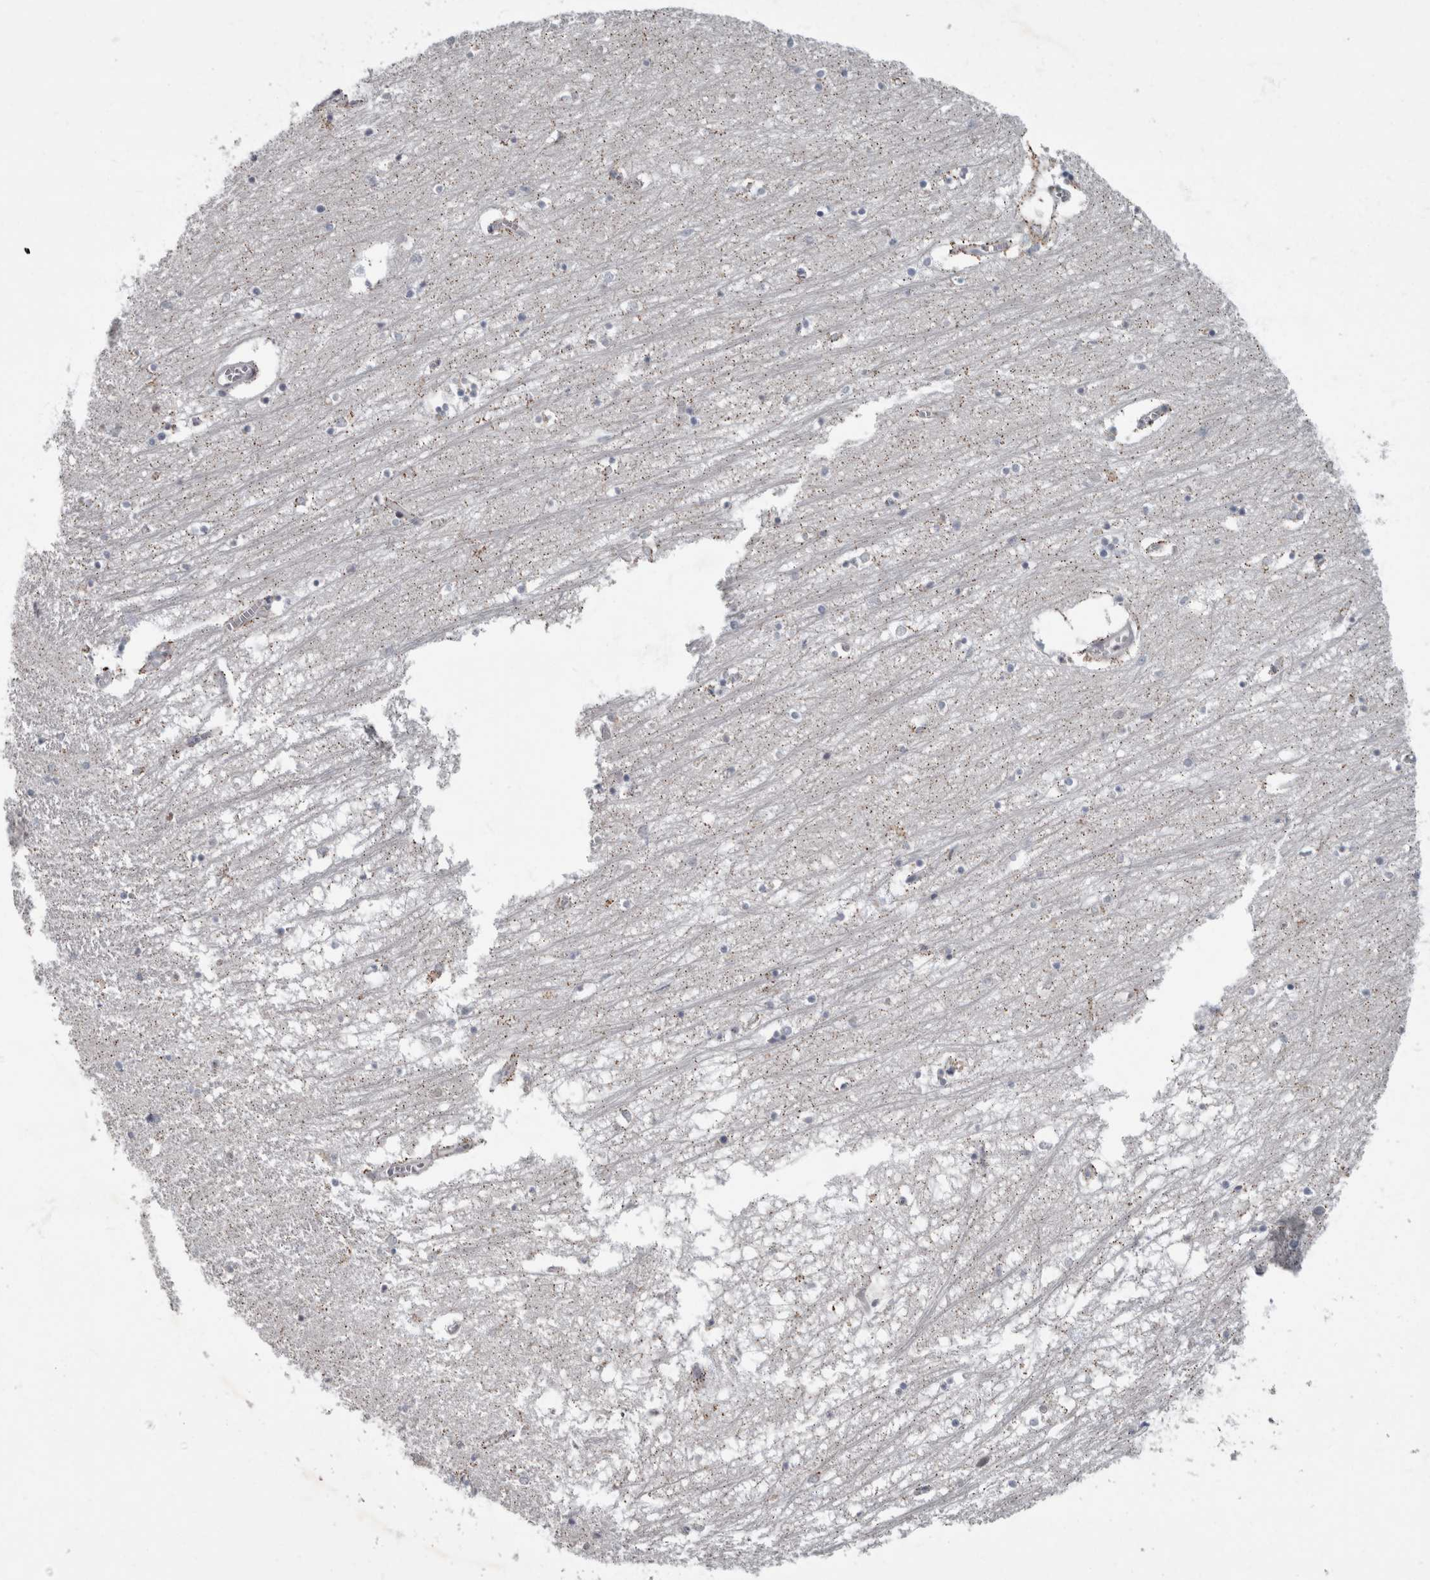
{"staining": {"intensity": "moderate", "quantity": "<25%", "location": "cytoplasmic/membranous"}, "tissue": "hippocampus", "cell_type": "Glial cells", "image_type": "normal", "snomed": [{"axis": "morphology", "description": "Normal tissue, NOS"}, {"axis": "topography", "description": "Hippocampus"}], "caption": "This image reveals unremarkable hippocampus stained with immunohistochemistry to label a protein in brown. The cytoplasmic/membranous of glial cells show moderate positivity for the protein. Nuclei are counter-stained blue.", "gene": "CDC42BPG", "patient": {"sex": "male", "age": 70}}